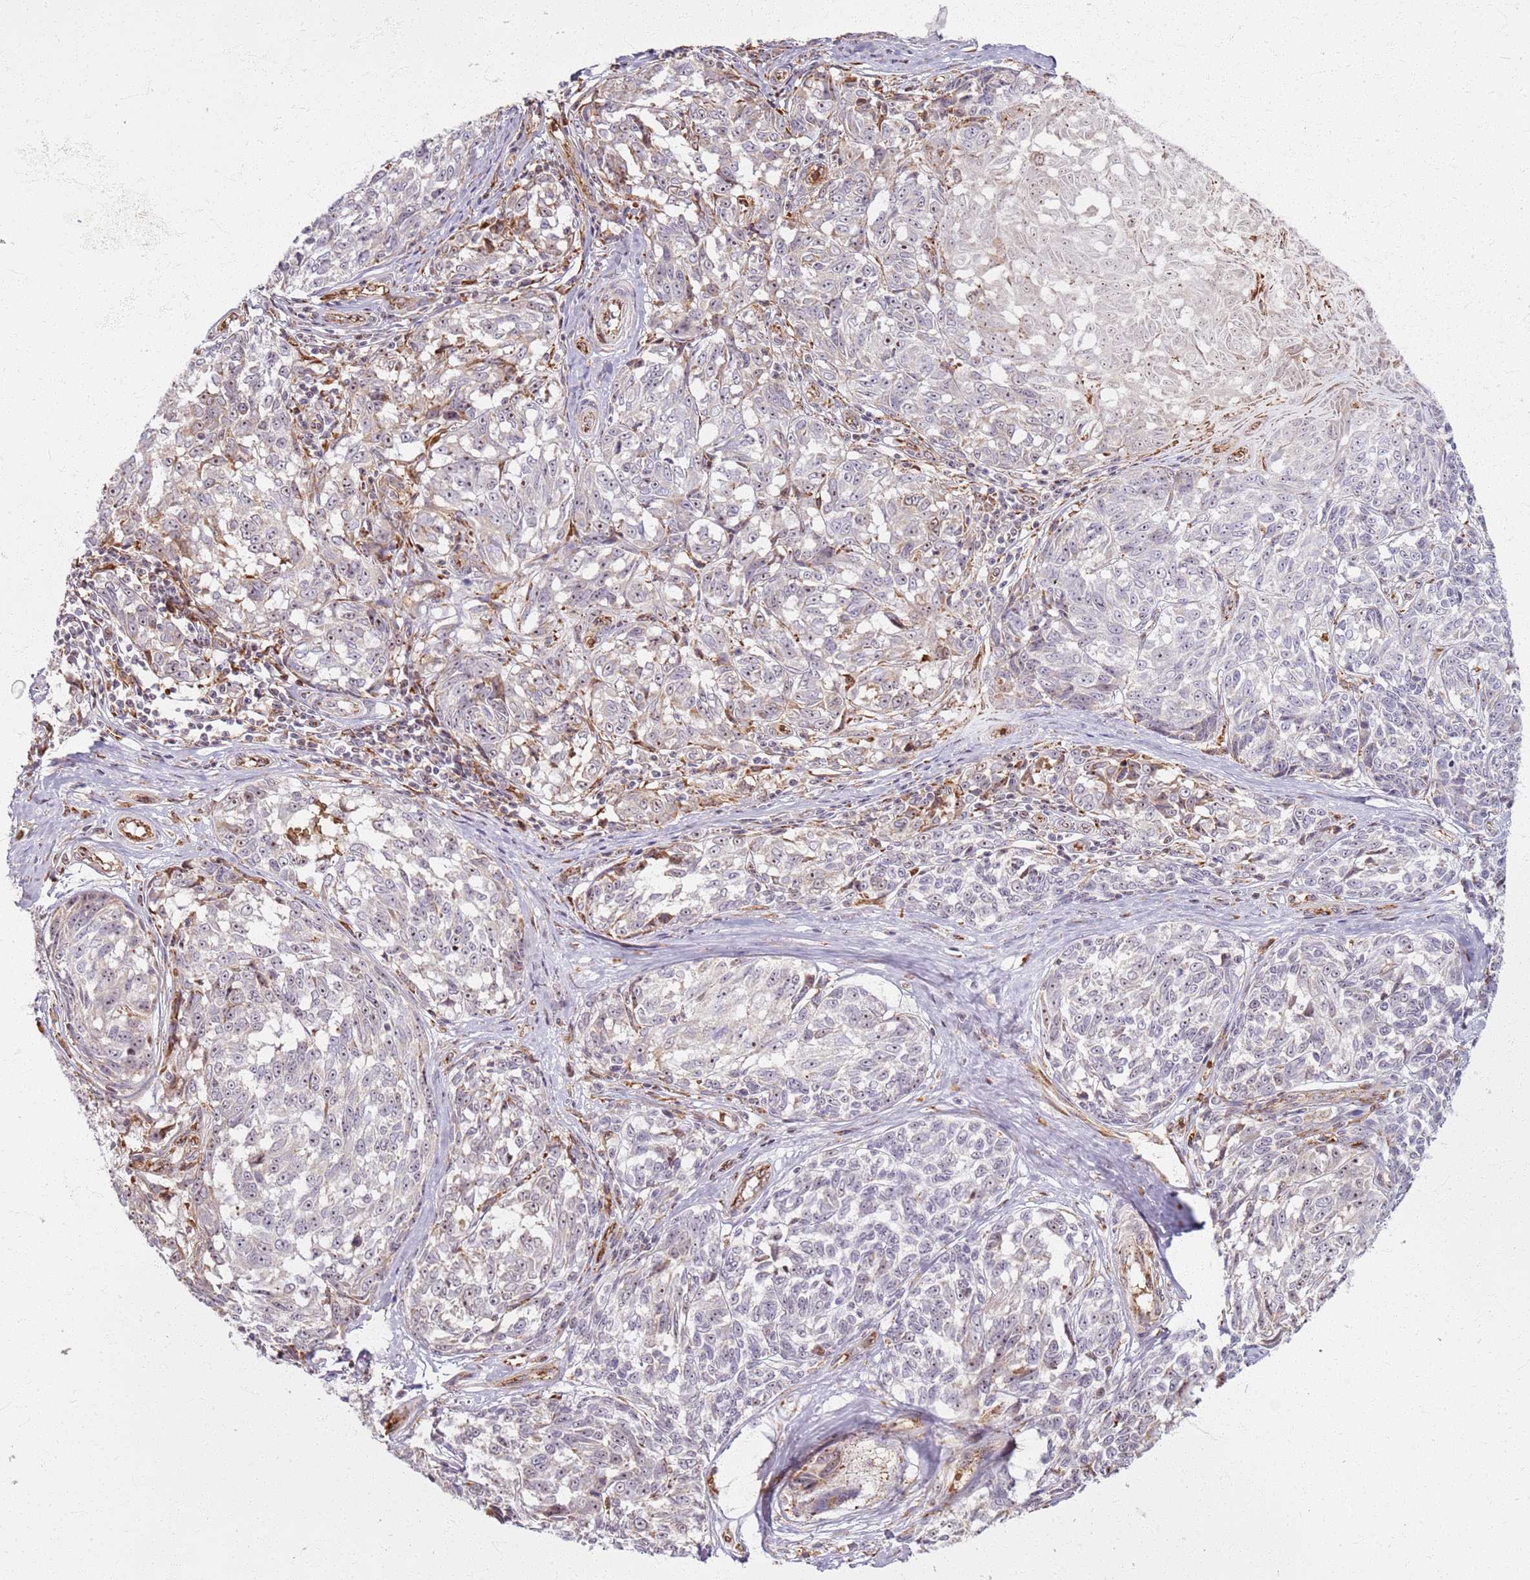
{"staining": {"intensity": "weak", "quantity": "<25%", "location": "cytoplasmic/membranous,nuclear"}, "tissue": "melanoma", "cell_type": "Tumor cells", "image_type": "cancer", "snomed": [{"axis": "morphology", "description": "Normal tissue, NOS"}, {"axis": "morphology", "description": "Malignant melanoma, NOS"}, {"axis": "topography", "description": "Skin"}], "caption": "Image shows no protein staining in tumor cells of malignant melanoma tissue.", "gene": "KRI1", "patient": {"sex": "female", "age": 64}}